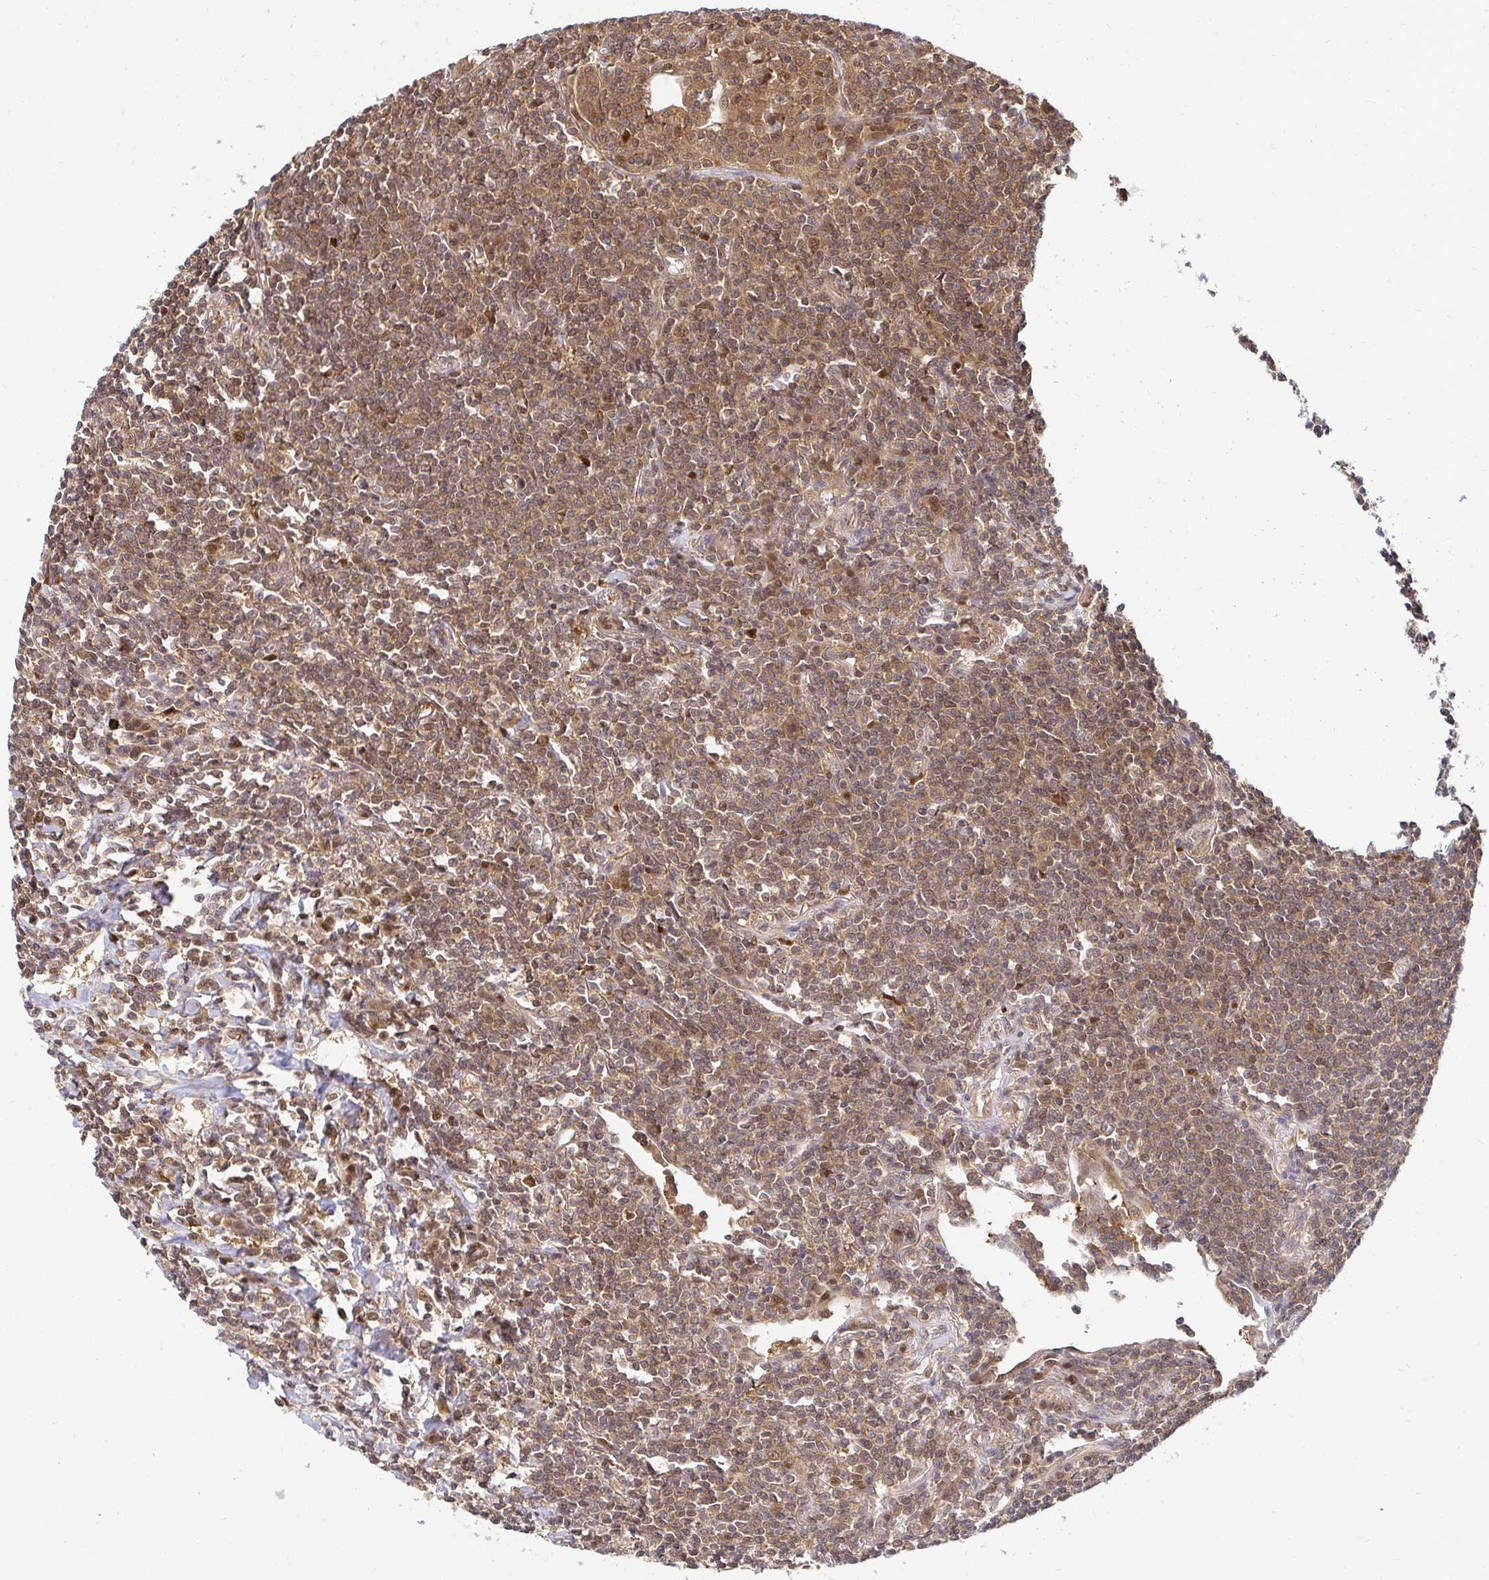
{"staining": {"intensity": "moderate", "quantity": ">75%", "location": "cytoplasmic/membranous,nuclear"}, "tissue": "lymphoma", "cell_type": "Tumor cells", "image_type": "cancer", "snomed": [{"axis": "morphology", "description": "Malignant lymphoma, non-Hodgkin's type, Low grade"}, {"axis": "topography", "description": "Lung"}], "caption": "Malignant lymphoma, non-Hodgkin's type (low-grade) was stained to show a protein in brown. There is medium levels of moderate cytoplasmic/membranous and nuclear positivity in approximately >75% of tumor cells.", "gene": "PSMA4", "patient": {"sex": "female", "age": 71}}